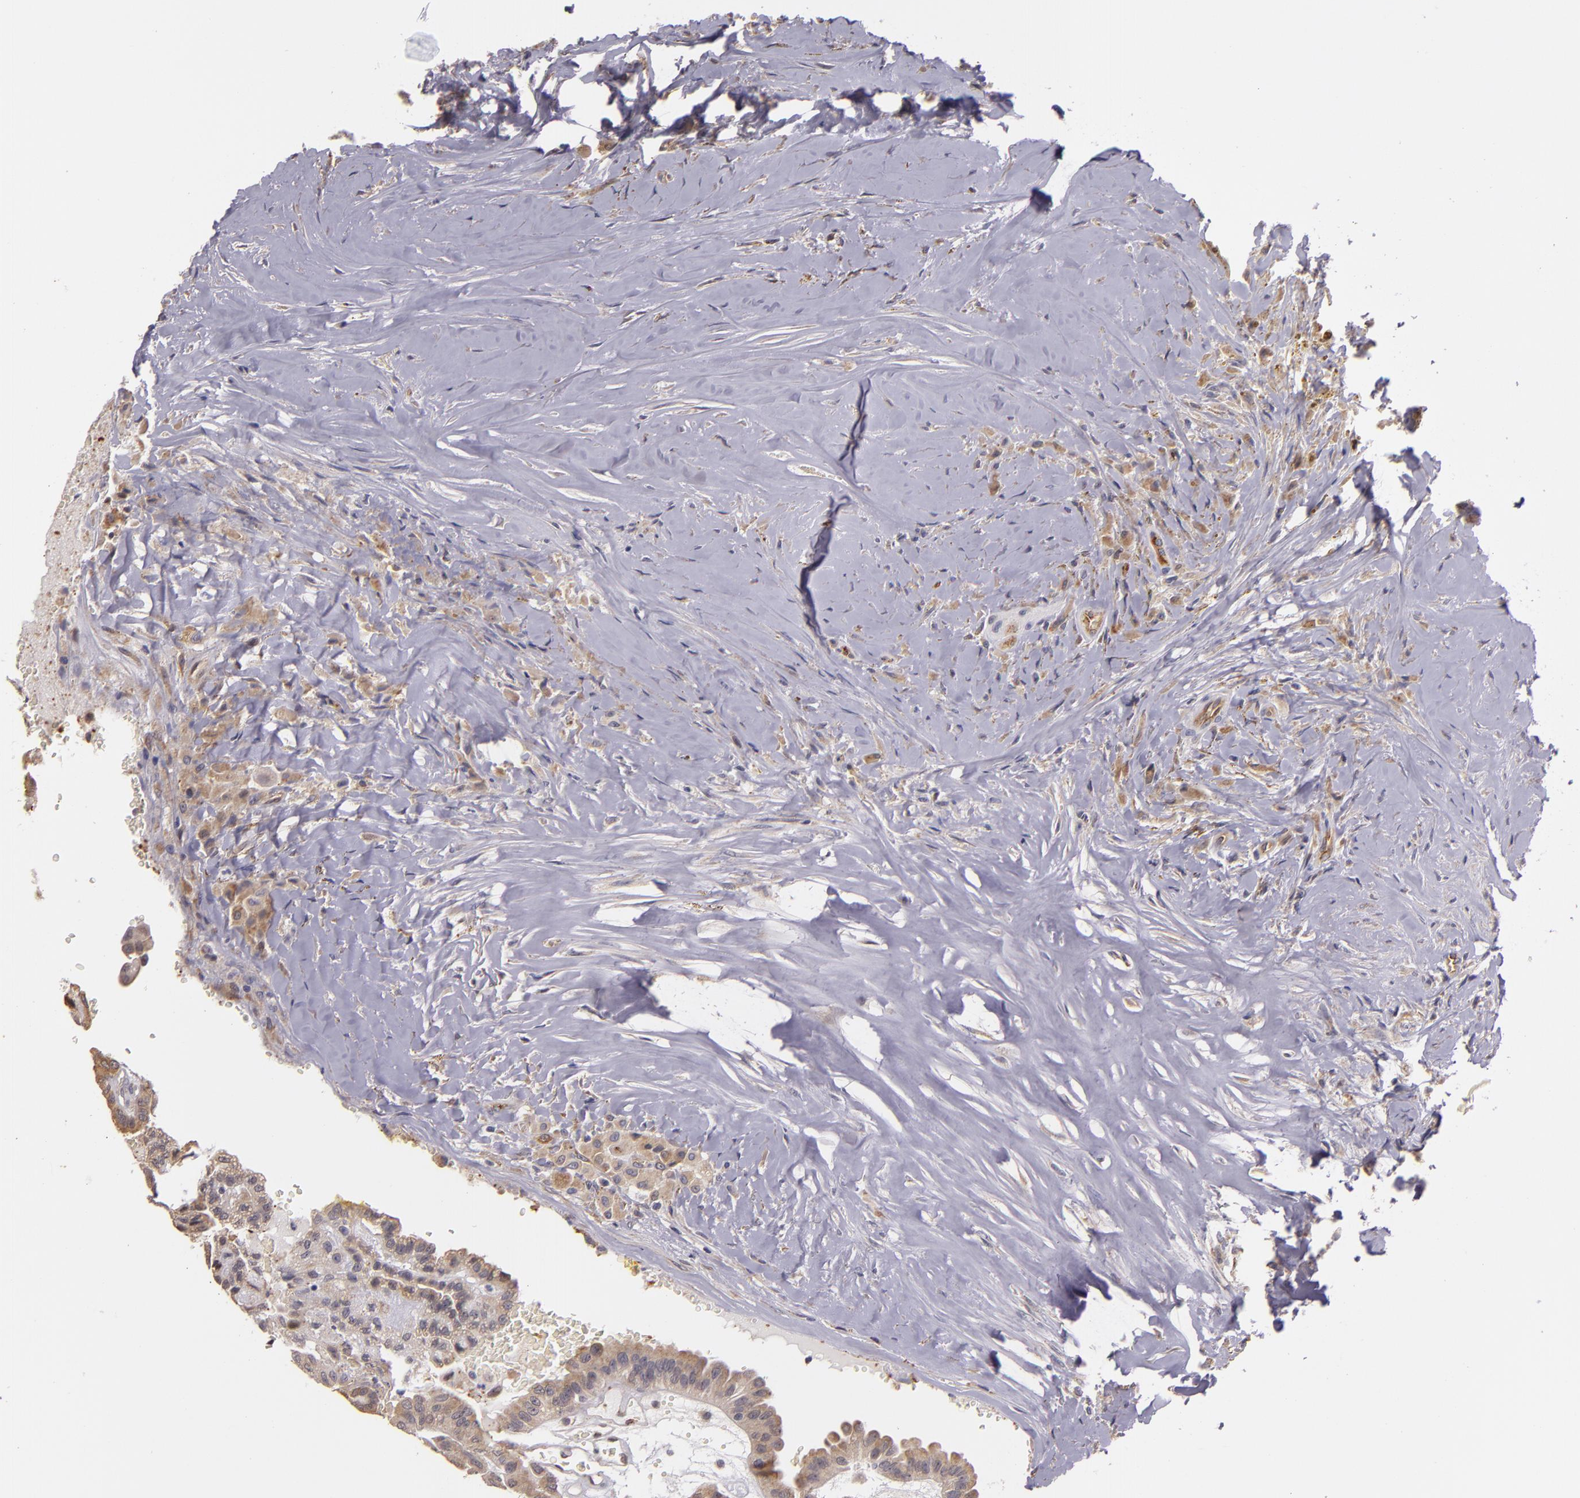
{"staining": {"intensity": "weak", "quantity": ">75%", "location": "cytoplasmic/membranous"}, "tissue": "thyroid cancer", "cell_type": "Tumor cells", "image_type": "cancer", "snomed": [{"axis": "morphology", "description": "Papillary adenocarcinoma, NOS"}, {"axis": "topography", "description": "Thyroid gland"}], "caption": "A brown stain shows weak cytoplasmic/membranous positivity of a protein in human thyroid cancer (papillary adenocarcinoma) tumor cells. (DAB (3,3'-diaminobenzidine) IHC with brightfield microscopy, high magnification).", "gene": "SYTL4", "patient": {"sex": "male", "age": 87}}